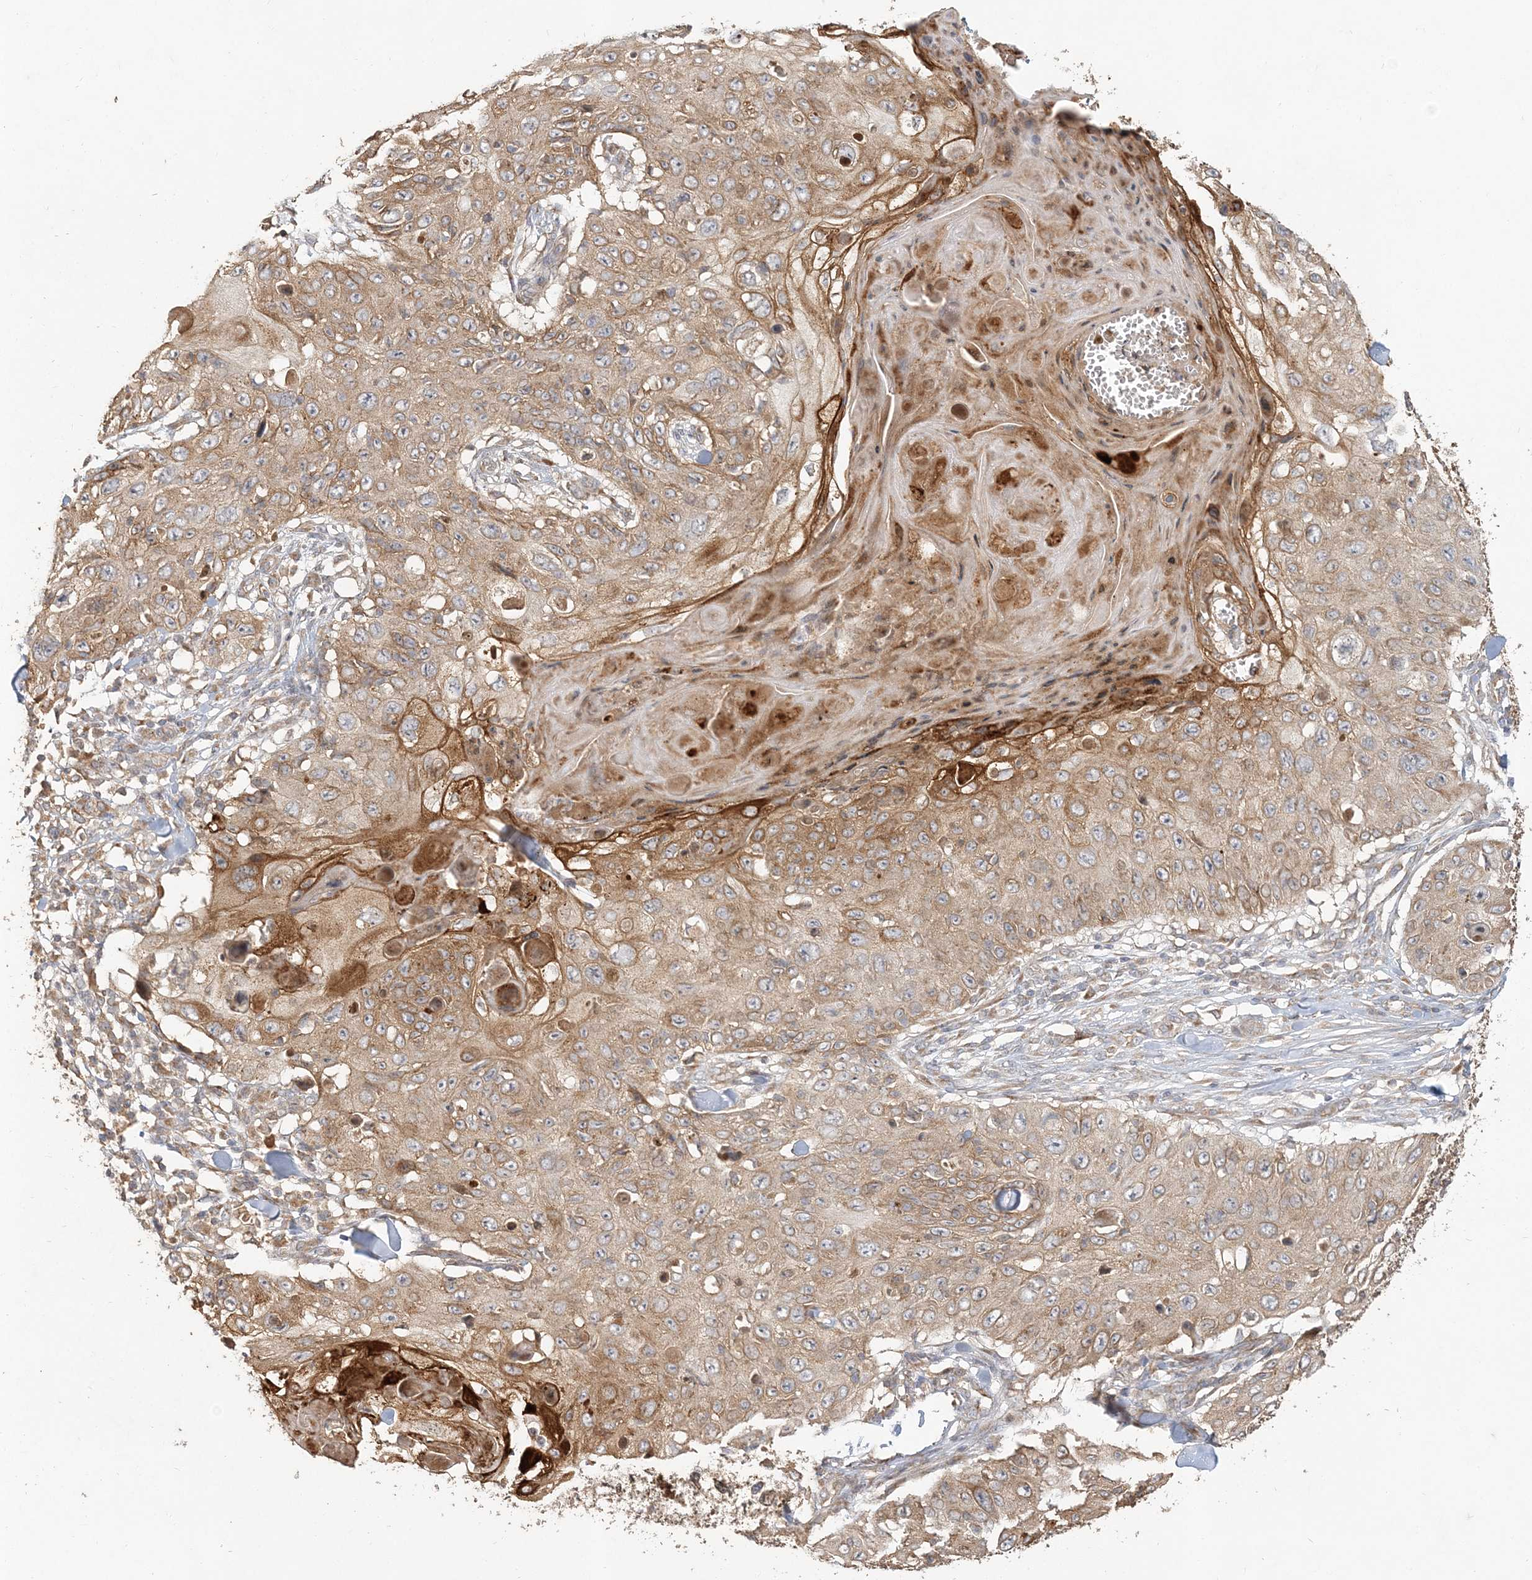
{"staining": {"intensity": "moderate", "quantity": ">75%", "location": "cytoplasmic/membranous"}, "tissue": "skin cancer", "cell_type": "Tumor cells", "image_type": "cancer", "snomed": [{"axis": "morphology", "description": "Squamous cell carcinoma, NOS"}, {"axis": "topography", "description": "Skin"}], "caption": "Immunohistochemistry of human squamous cell carcinoma (skin) reveals medium levels of moderate cytoplasmic/membranous expression in about >75% of tumor cells. (brown staining indicates protein expression, while blue staining denotes nuclei).", "gene": "RAB14", "patient": {"sex": "male", "age": 86}}